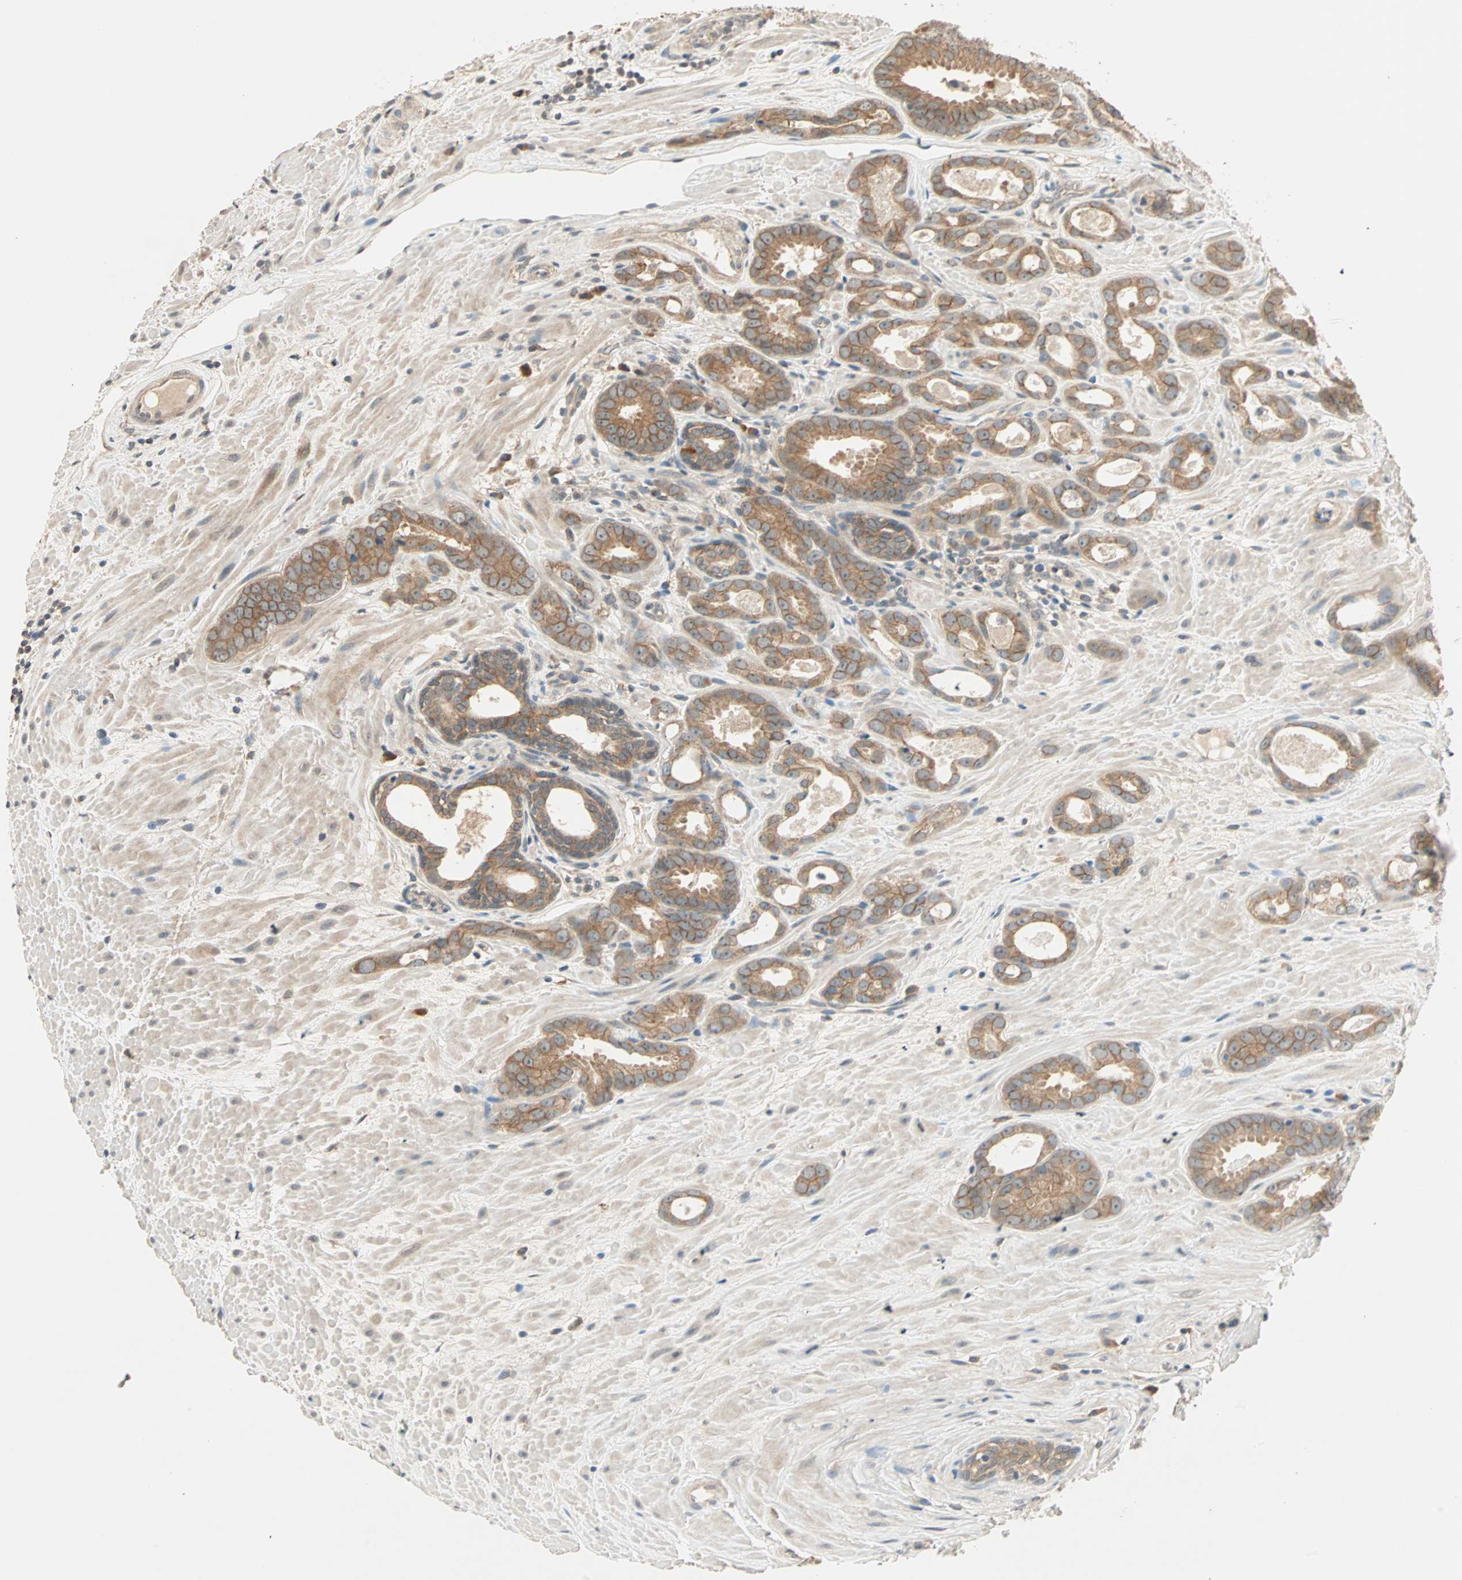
{"staining": {"intensity": "moderate", "quantity": ">75%", "location": "cytoplasmic/membranous"}, "tissue": "prostate cancer", "cell_type": "Tumor cells", "image_type": "cancer", "snomed": [{"axis": "morphology", "description": "Adenocarcinoma, Low grade"}, {"axis": "topography", "description": "Prostate"}], "caption": "Human prostate cancer stained with a protein marker demonstrates moderate staining in tumor cells.", "gene": "TTF2", "patient": {"sex": "male", "age": 57}}